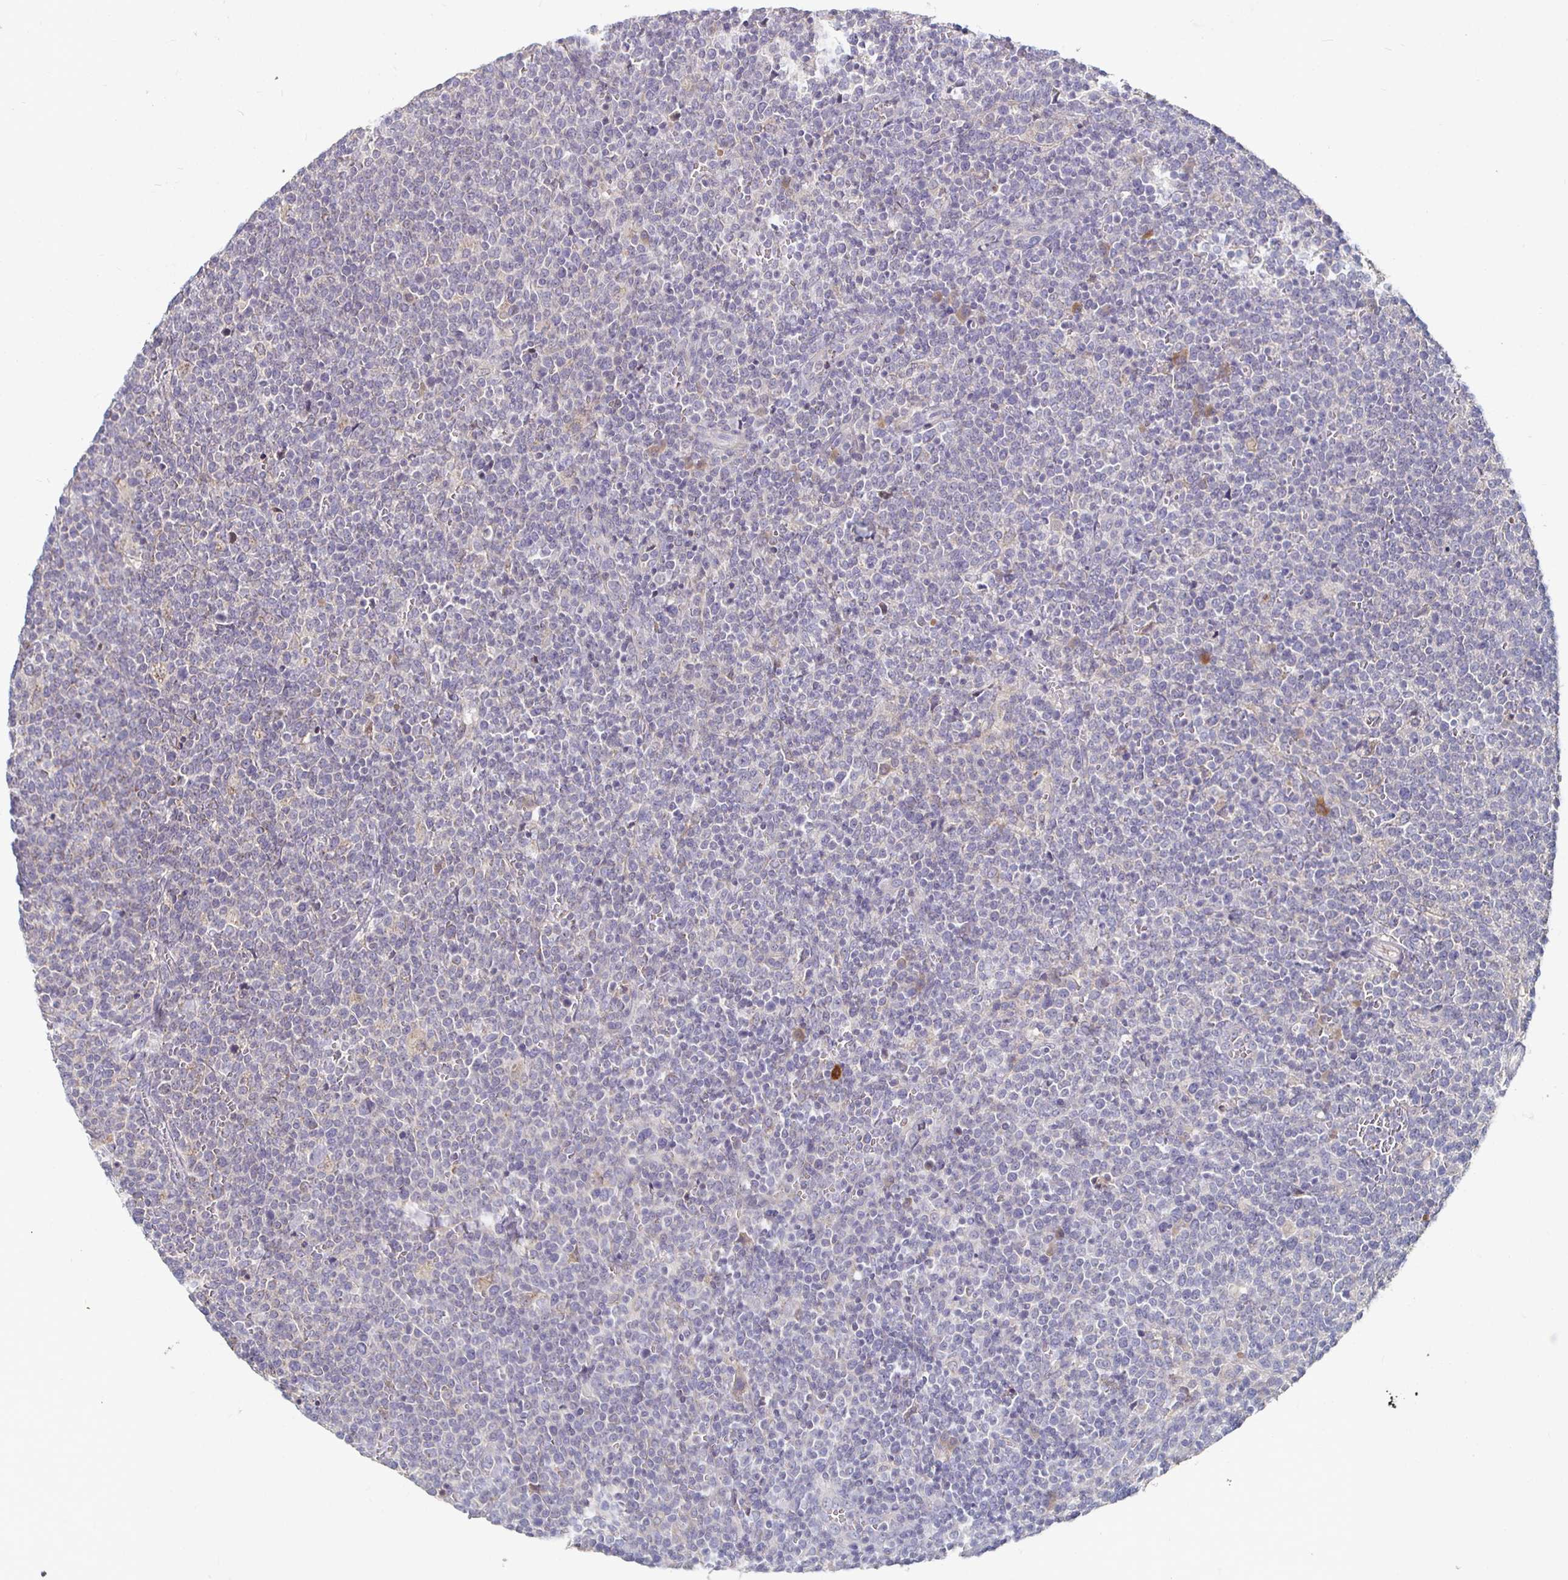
{"staining": {"intensity": "negative", "quantity": "none", "location": "none"}, "tissue": "lymphoma", "cell_type": "Tumor cells", "image_type": "cancer", "snomed": [{"axis": "morphology", "description": "Malignant lymphoma, non-Hodgkin's type, High grade"}, {"axis": "topography", "description": "Lymph node"}], "caption": "Immunohistochemistry of malignant lymphoma, non-Hodgkin's type (high-grade) shows no expression in tumor cells.", "gene": "RNF144B", "patient": {"sex": "male", "age": 61}}